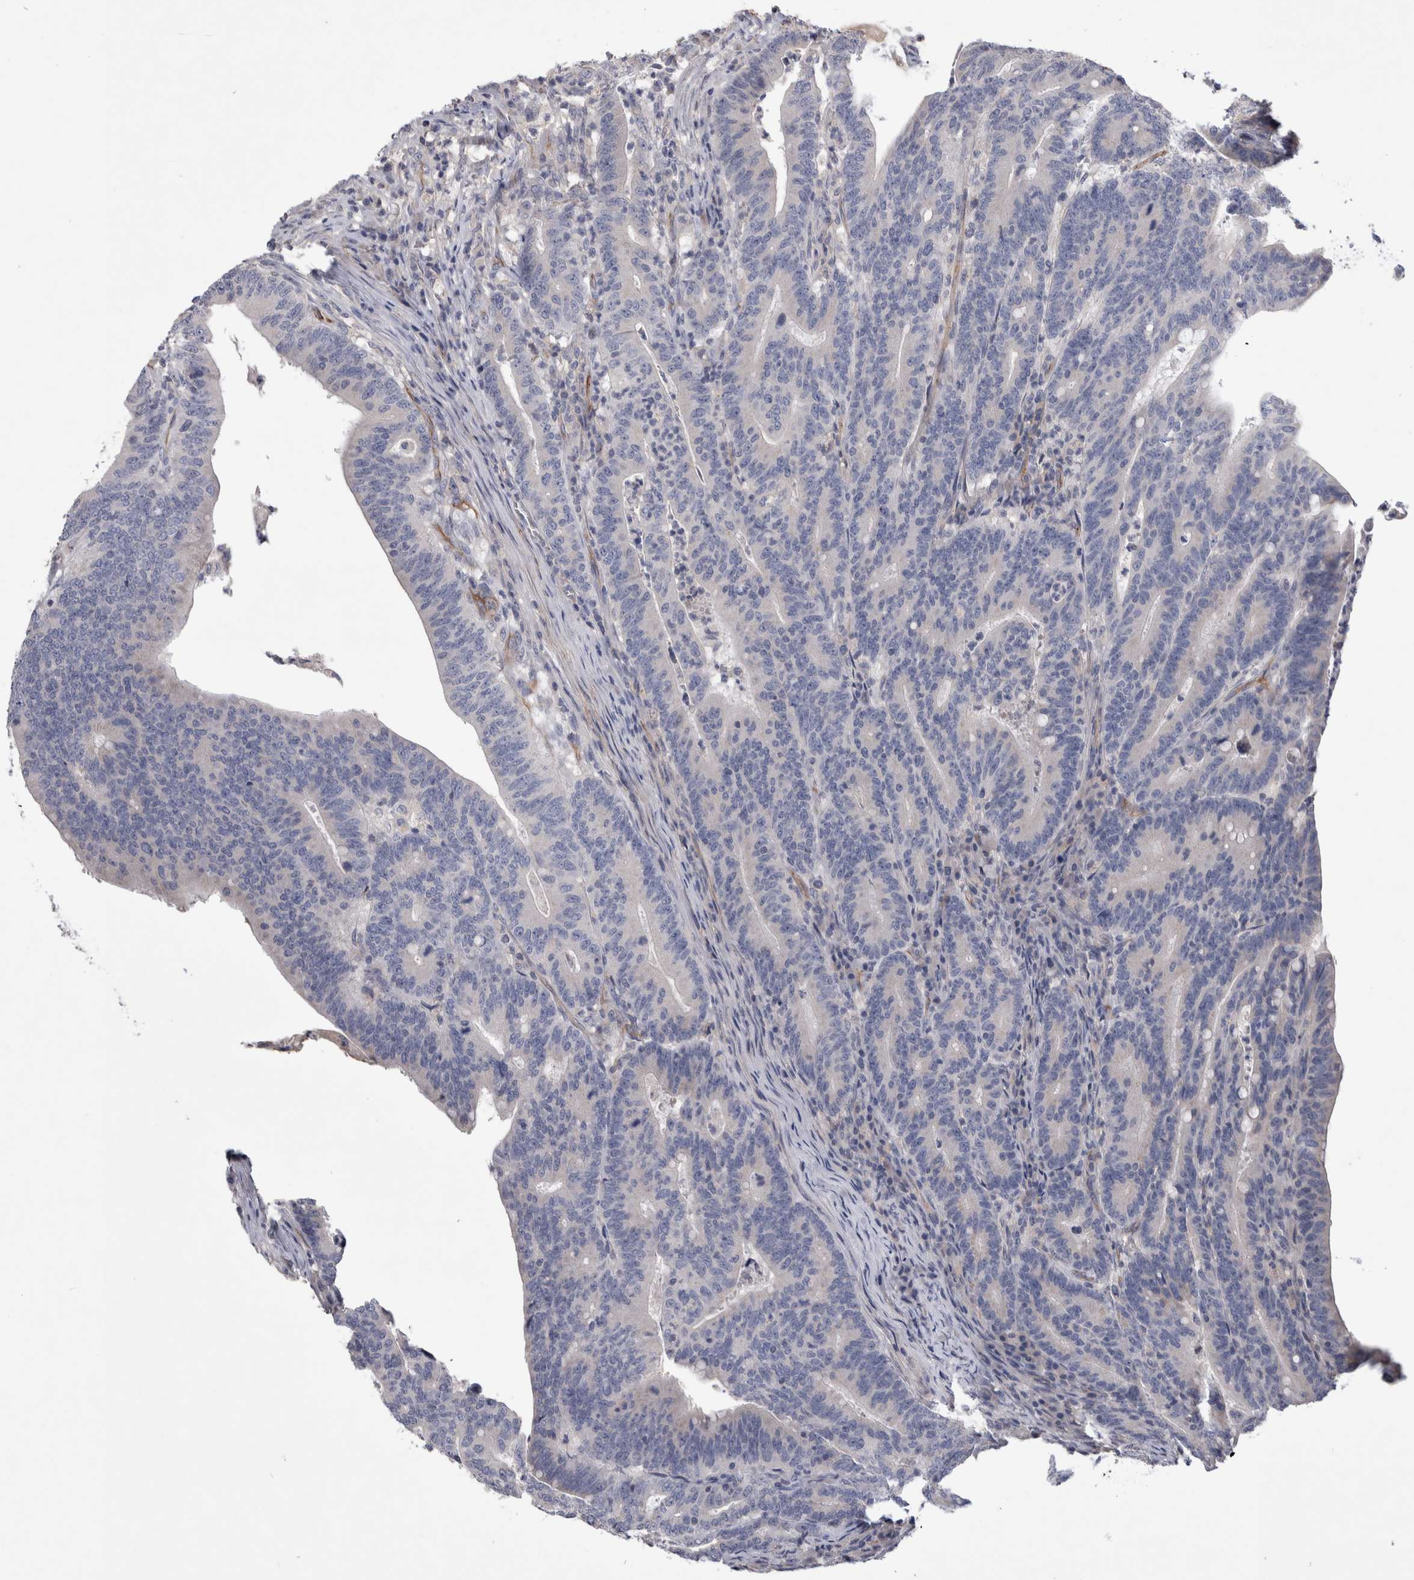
{"staining": {"intensity": "negative", "quantity": "none", "location": "none"}, "tissue": "colorectal cancer", "cell_type": "Tumor cells", "image_type": "cancer", "snomed": [{"axis": "morphology", "description": "Adenocarcinoma, NOS"}, {"axis": "topography", "description": "Colon"}], "caption": "The image shows no staining of tumor cells in colorectal adenocarcinoma. (DAB immunohistochemistry, high magnification).", "gene": "CEP131", "patient": {"sex": "female", "age": 66}}